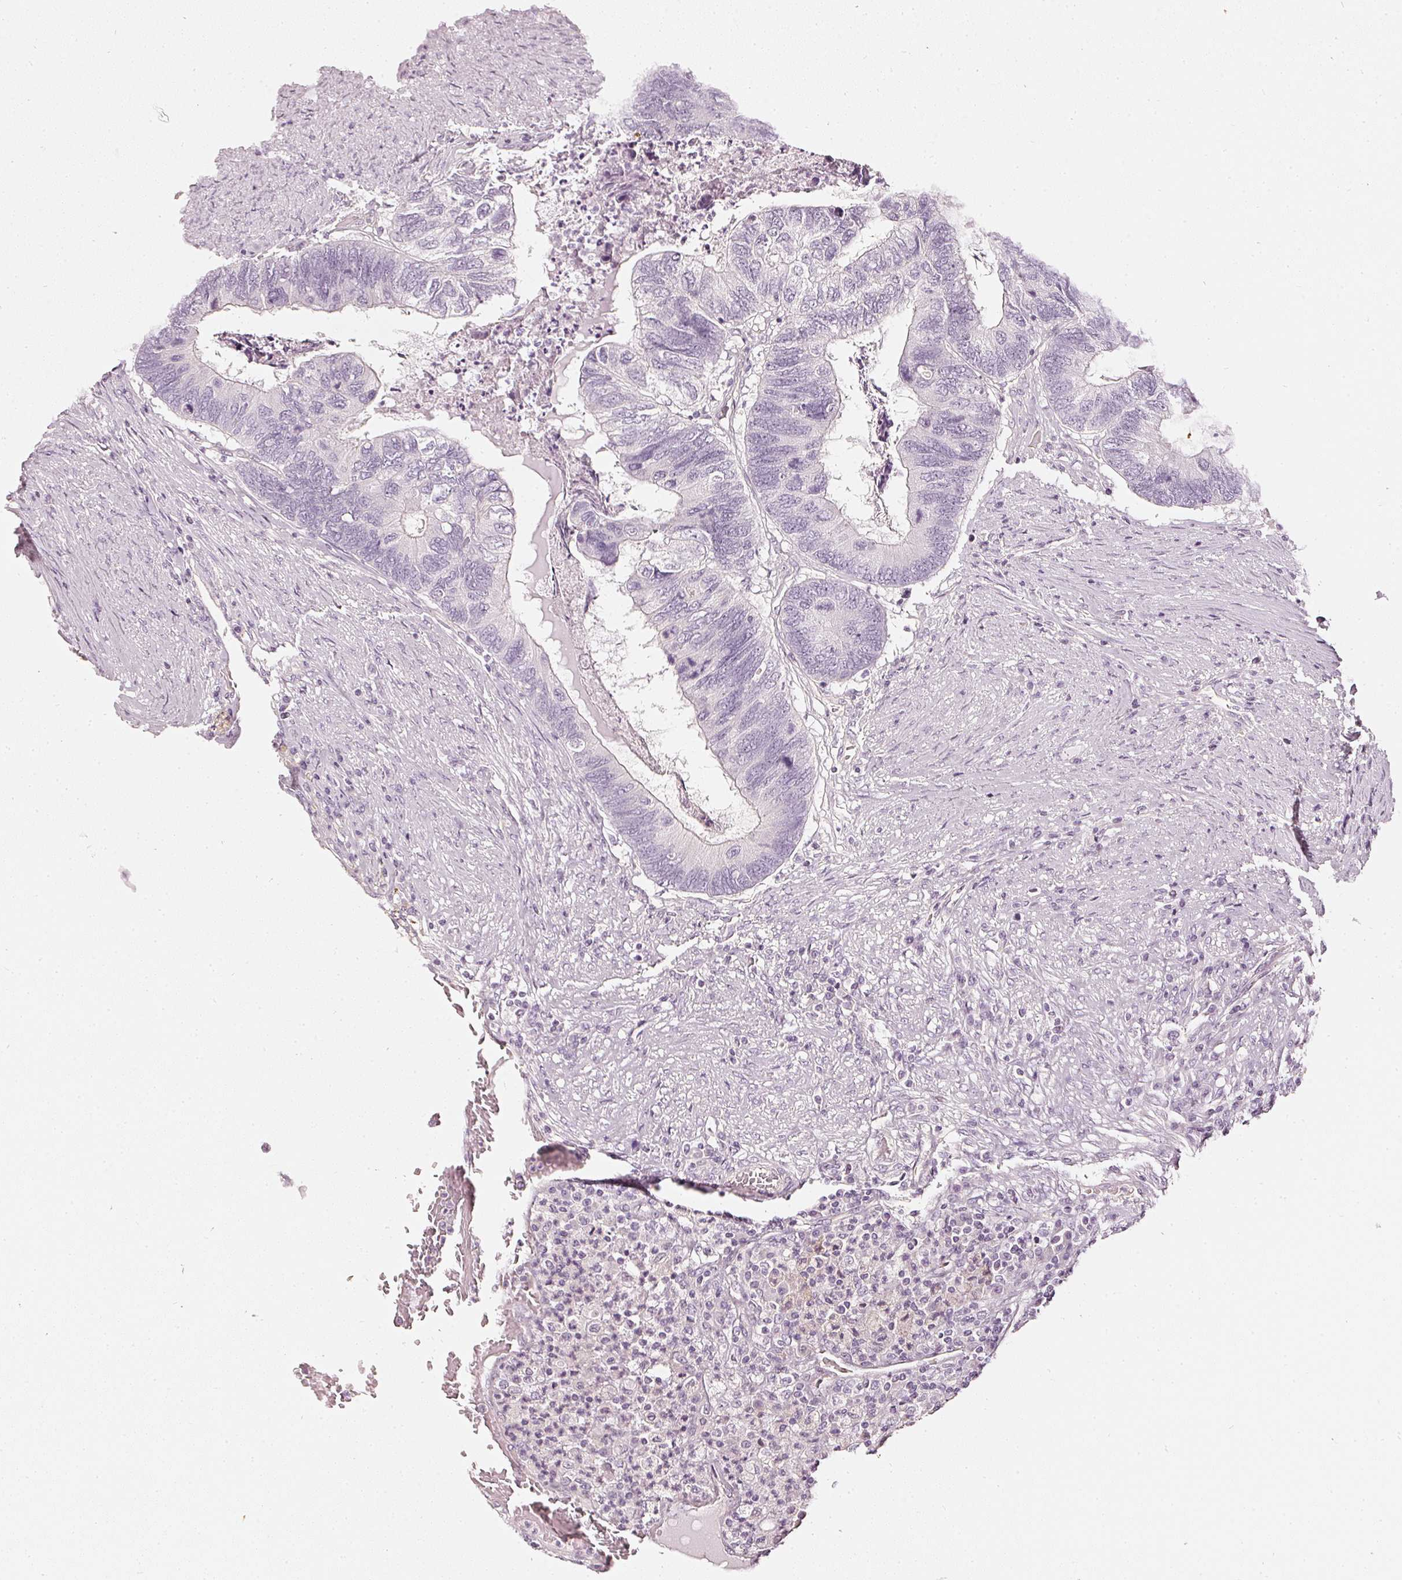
{"staining": {"intensity": "negative", "quantity": "none", "location": "none"}, "tissue": "colorectal cancer", "cell_type": "Tumor cells", "image_type": "cancer", "snomed": [{"axis": "morphology", "description": "Adenocarcinoma, NOS"}, {"axis": "topography", "description": "Colon"}], "caption": "Tumor cells show no significant protein expression in adenocarcinoma (colorectal). The staining was performed using DAB to visualize the protein expression in brown, while the nuclei were stained in blue with hematoxylin (Magnification: 20x).", "gene": "CNP", "patient": {"sex": "female", "age": 67}}